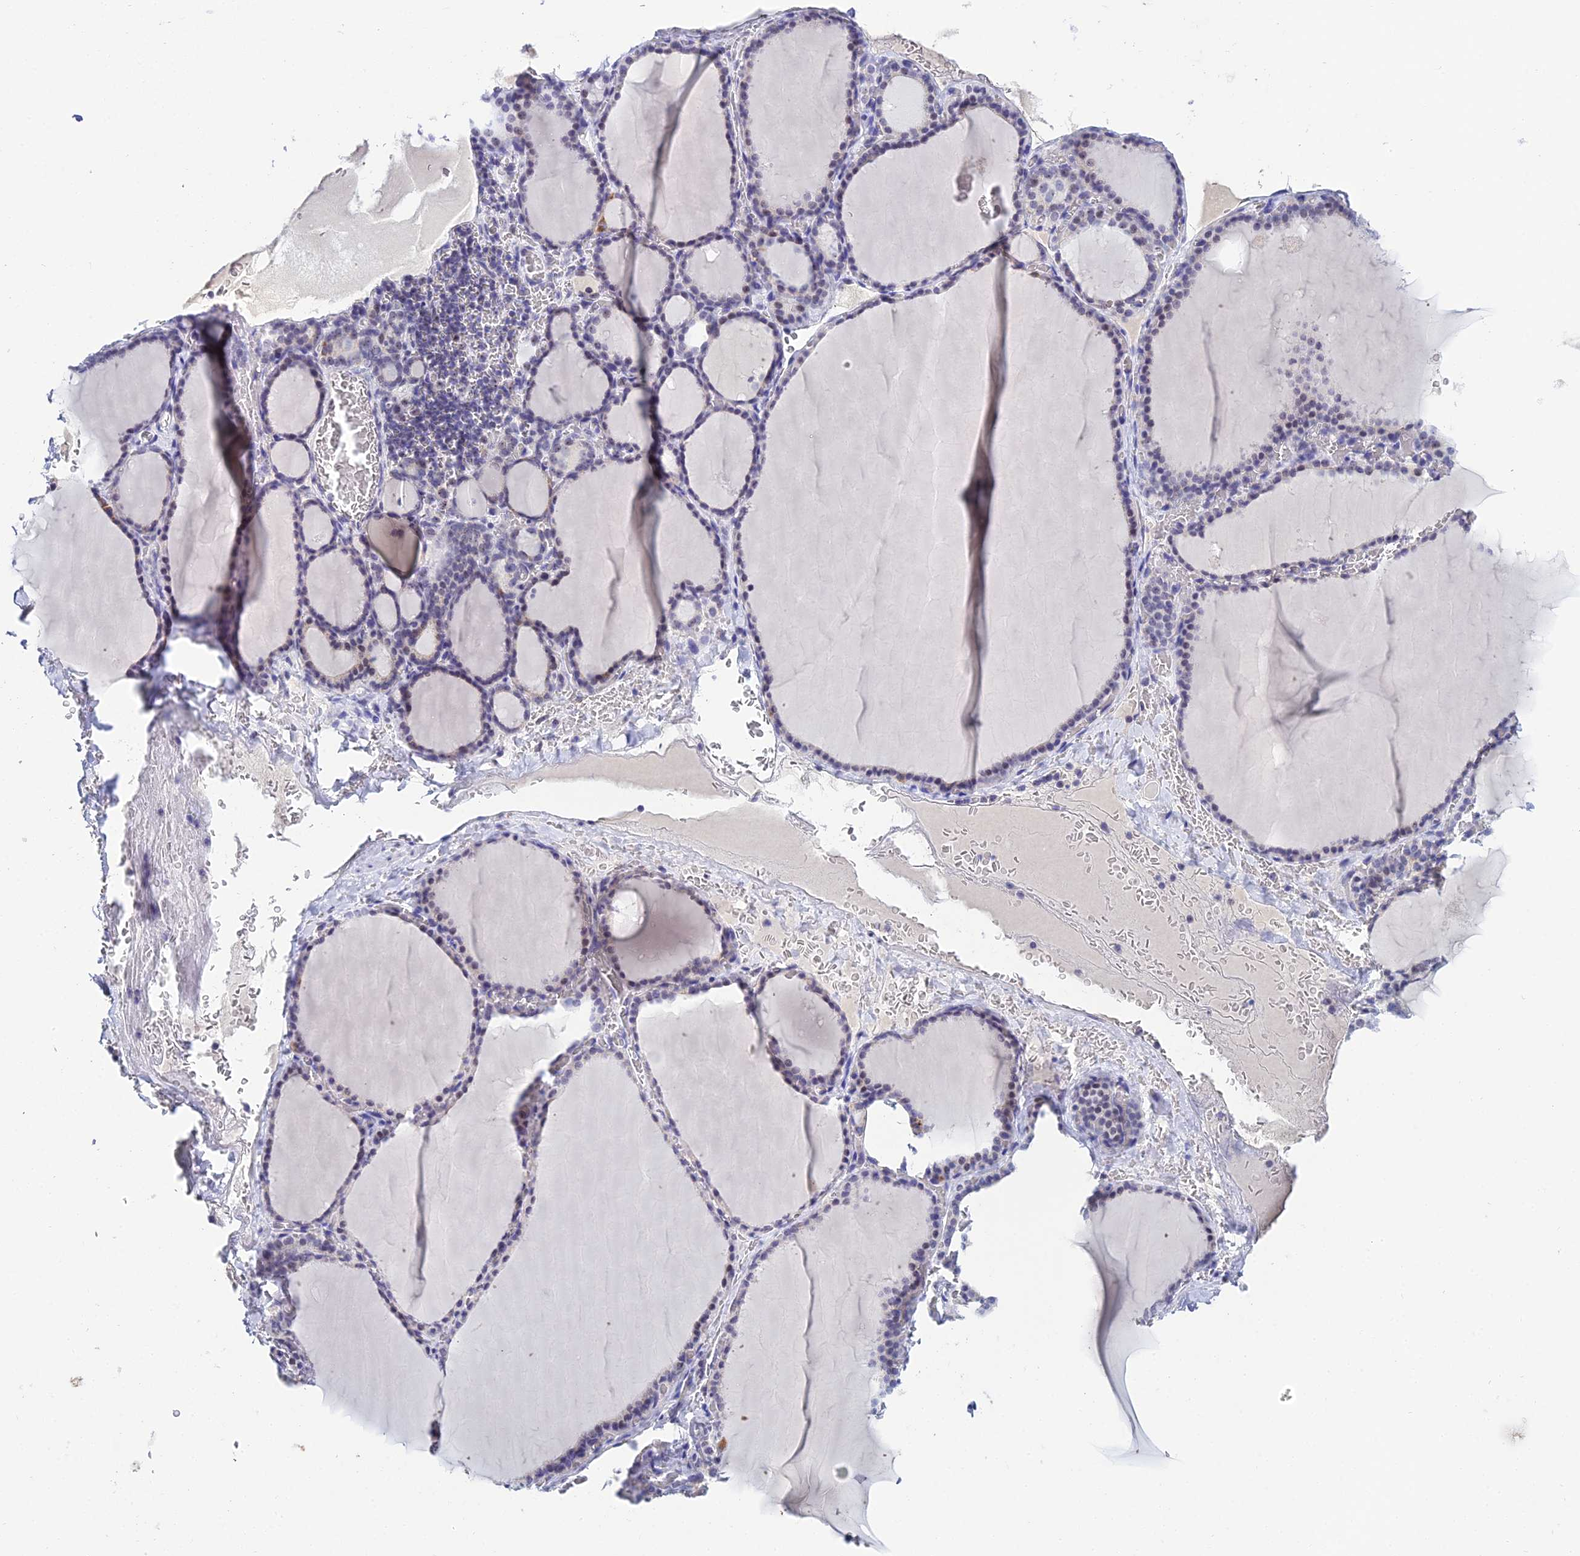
{"staining": {"intensity": "moderate", "quantity": "<25%", "location": "nuclear"}, "tissue": "thyroid gland", "cell_type": "Glandular cells", "image_type": "normal", "snomed": [{"axis": "morphology", "description": "Normal tissue, NOS"}, {"axis": "topography", "description": "Thyroid gland"}], "caption": "DAB immunohistochemical staining of unremarkable human thyroid gland reveals moderate nuclear protein staining in approximately <25% of glandular cells.", "gene": "PLPP4", "patient": {"sex": "female", "age": 39}}